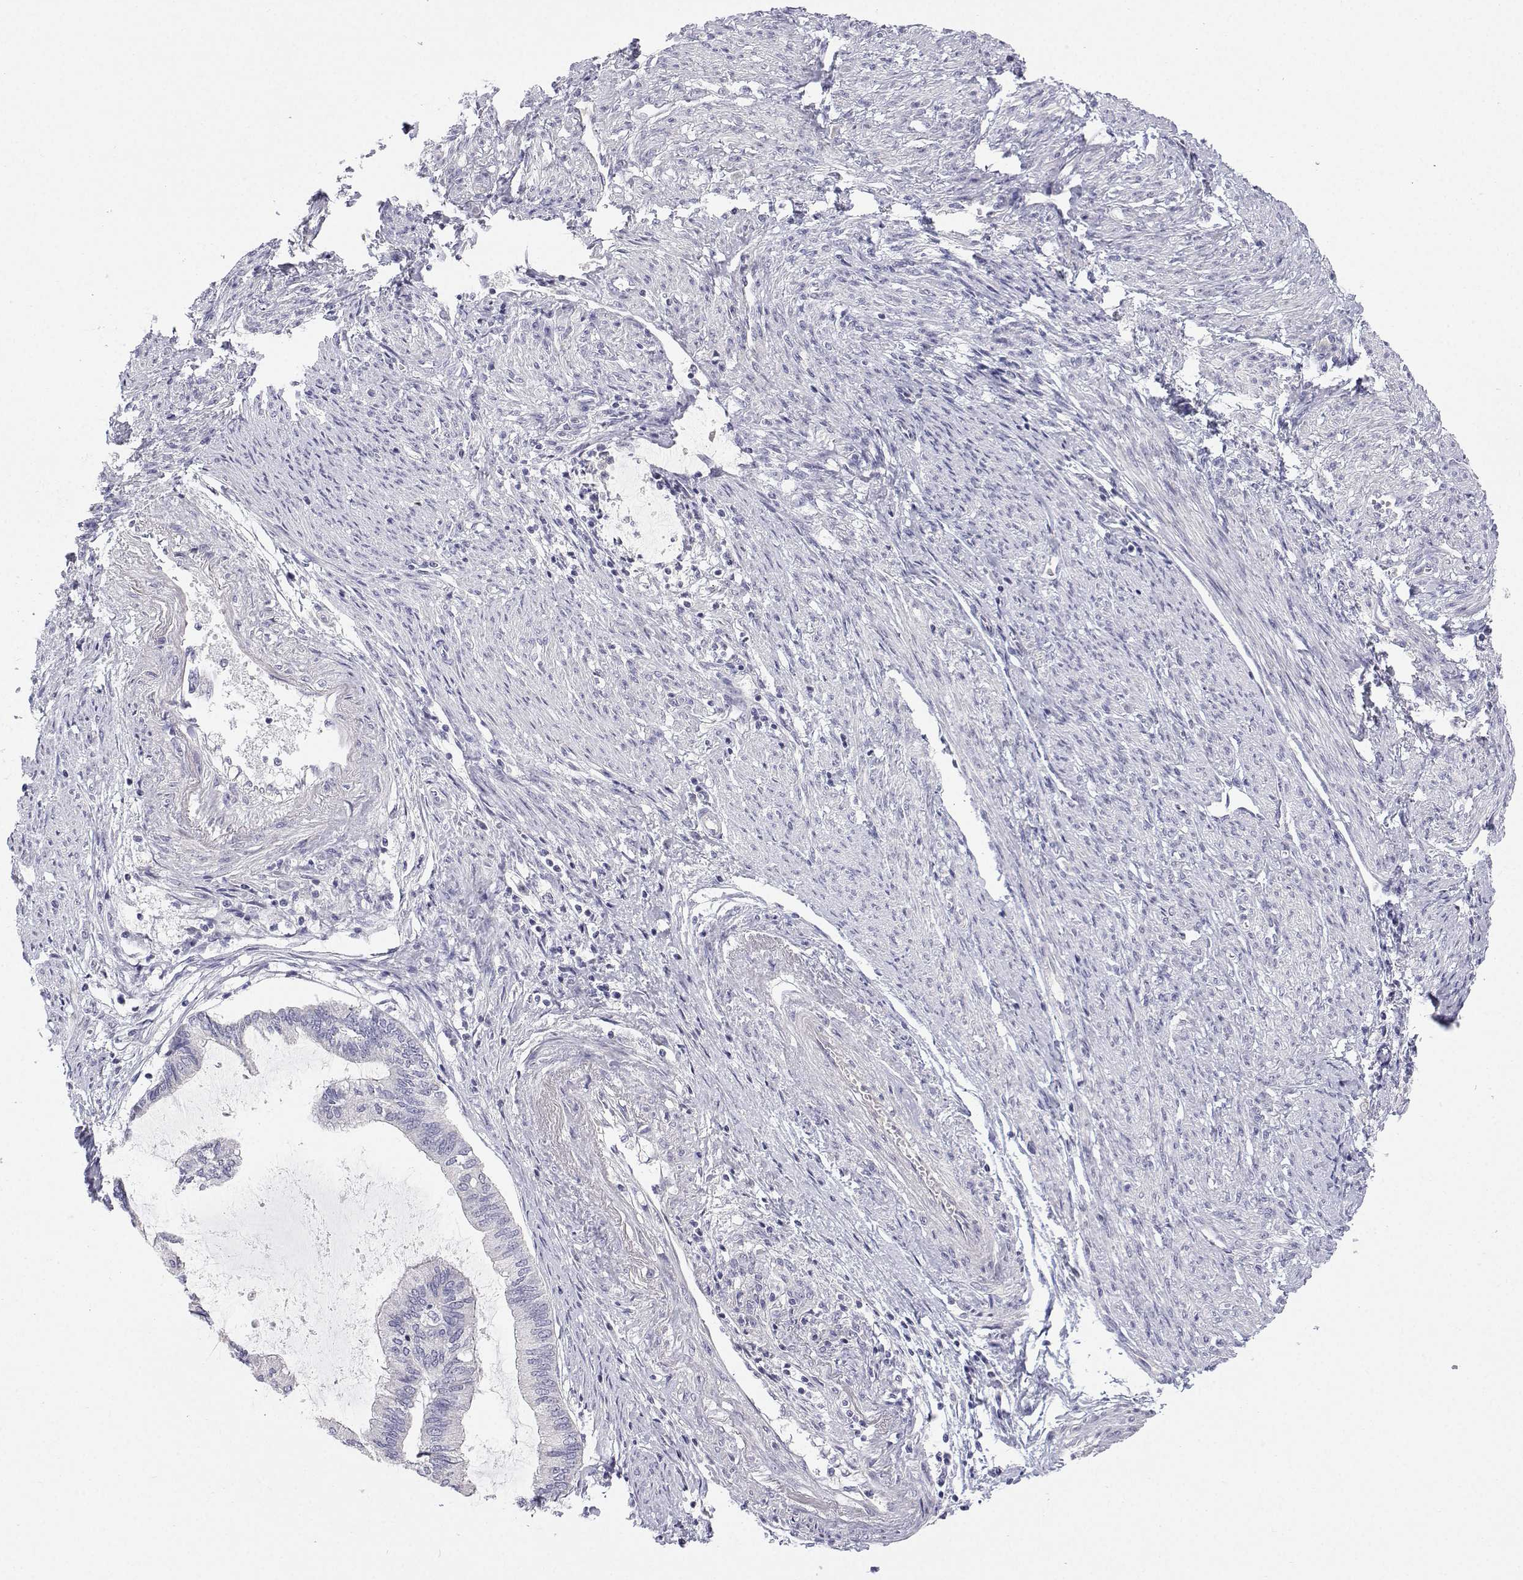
{"staining": {"intensity": "negative", "quantity": "none", "location": "none"}, "tissue": "endometrial cancer", "cell_type": "Tumor cells", "image_type": "cancer", "snomed": [{"axis": "morphology", "description": "Adenocarcinoma, NOS"}, {"axis": "topography", "description": "Endometrium"}], "caption": "DAB (3,3'-diaminobenzidine) immunohistochemical staining of human adenocarcinoma (endometrial) displays no significant expression in tumor cells.", "gene": "ANKRD65", "patient": {"sex": "female", "age": 86}}